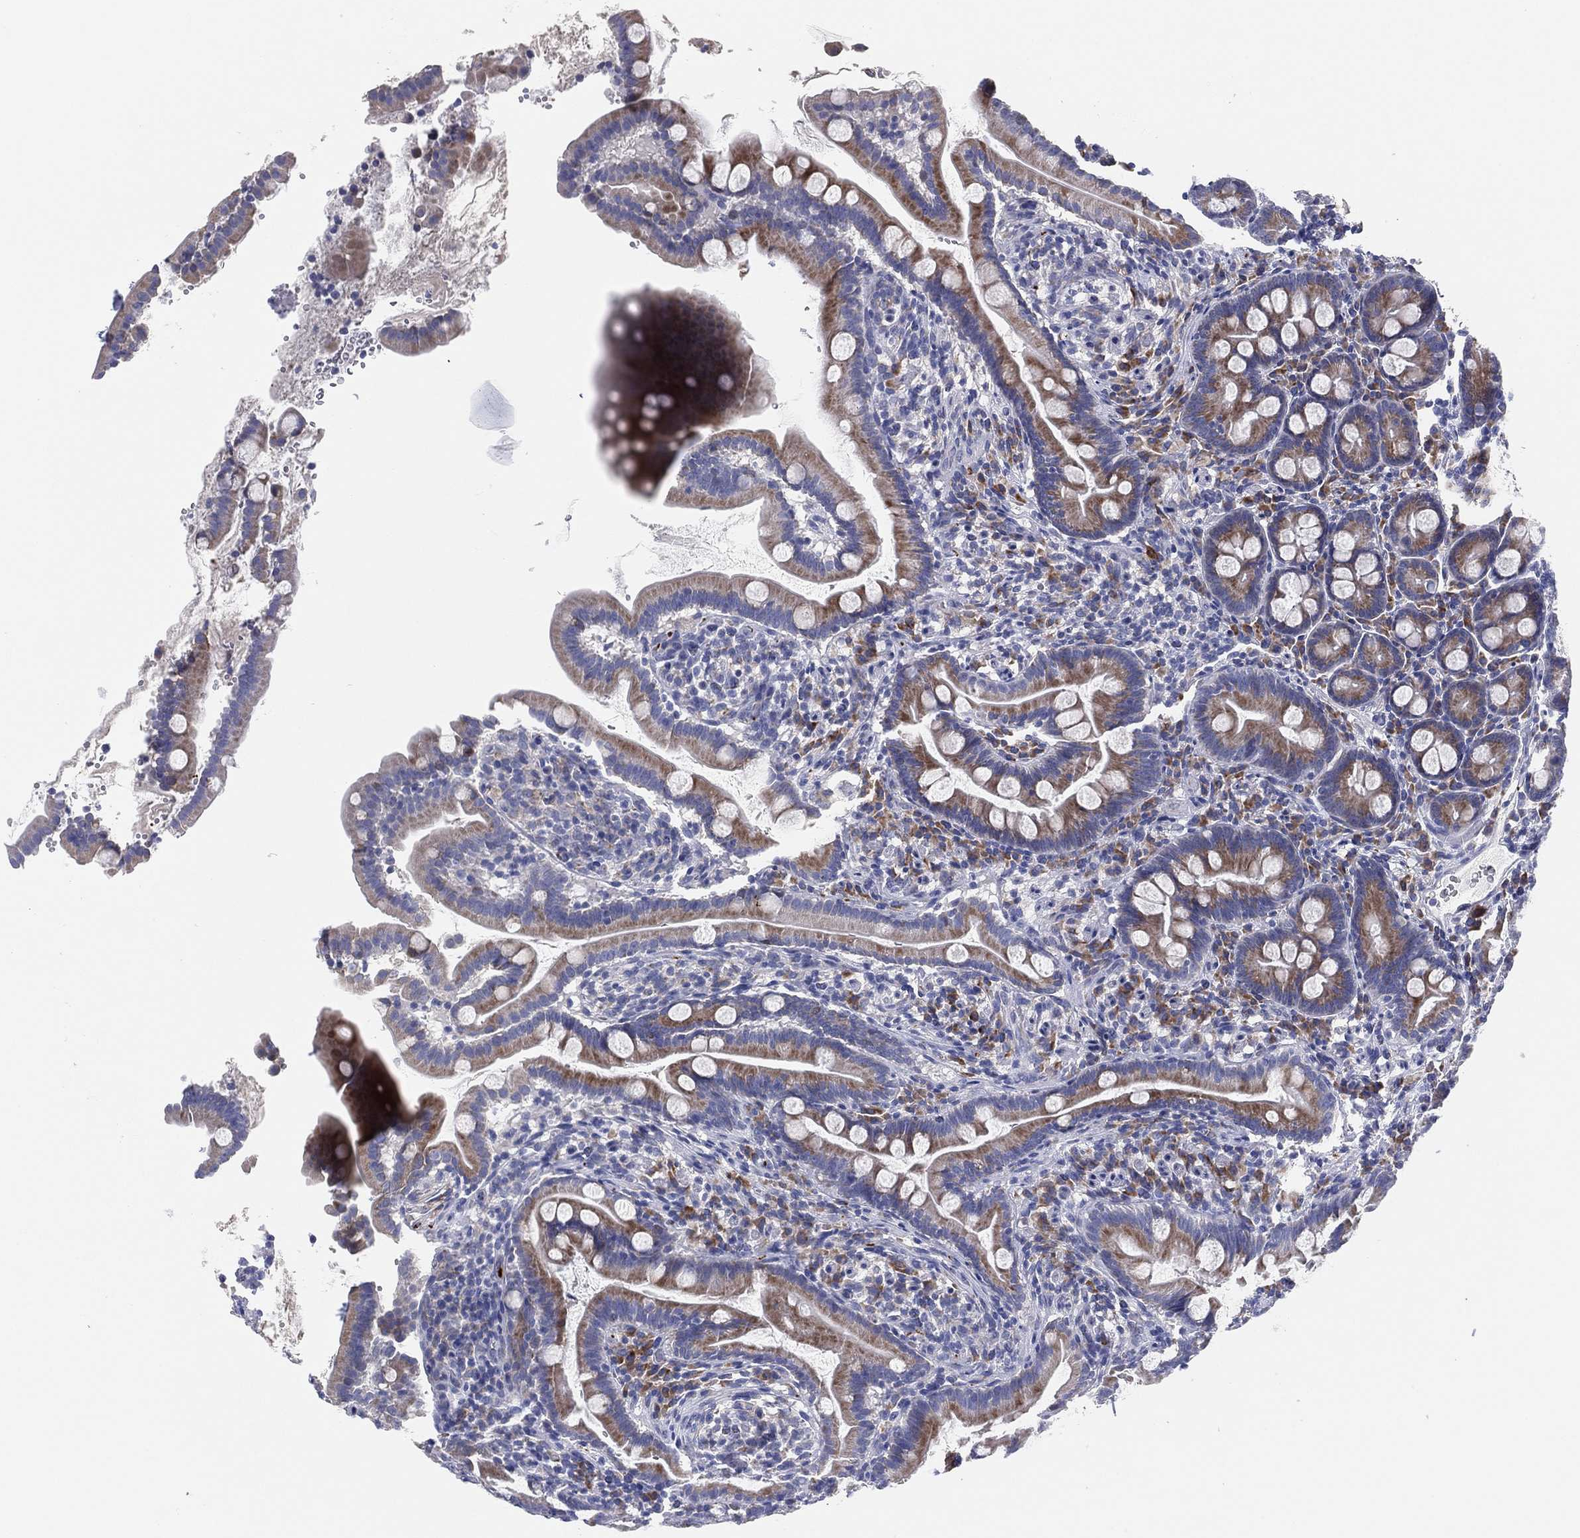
{"staining": {"intensity": "moderate", "quantity": "<25%", "location": "cytoplasmic/membranous"}, "tissue": "small intestine", "cell_type": "Glandular cells", "image_type": "normal", "snomed": [{"axis": "morphology", "description": "Normal tissue, NOS"}, {"axis": "topography", "description": "Small intestine"}], "caption": "Glandular cells show moderate cytoplasmic/membranous staining in about <25% of cells in benign small intestine. The staining was performed using DAB, with brown indicating positive protein expression. Nuclei are stained blue with hematoxylin.", "gene": "TMEM40", "patient": {"sex": "female", "age": 44}}